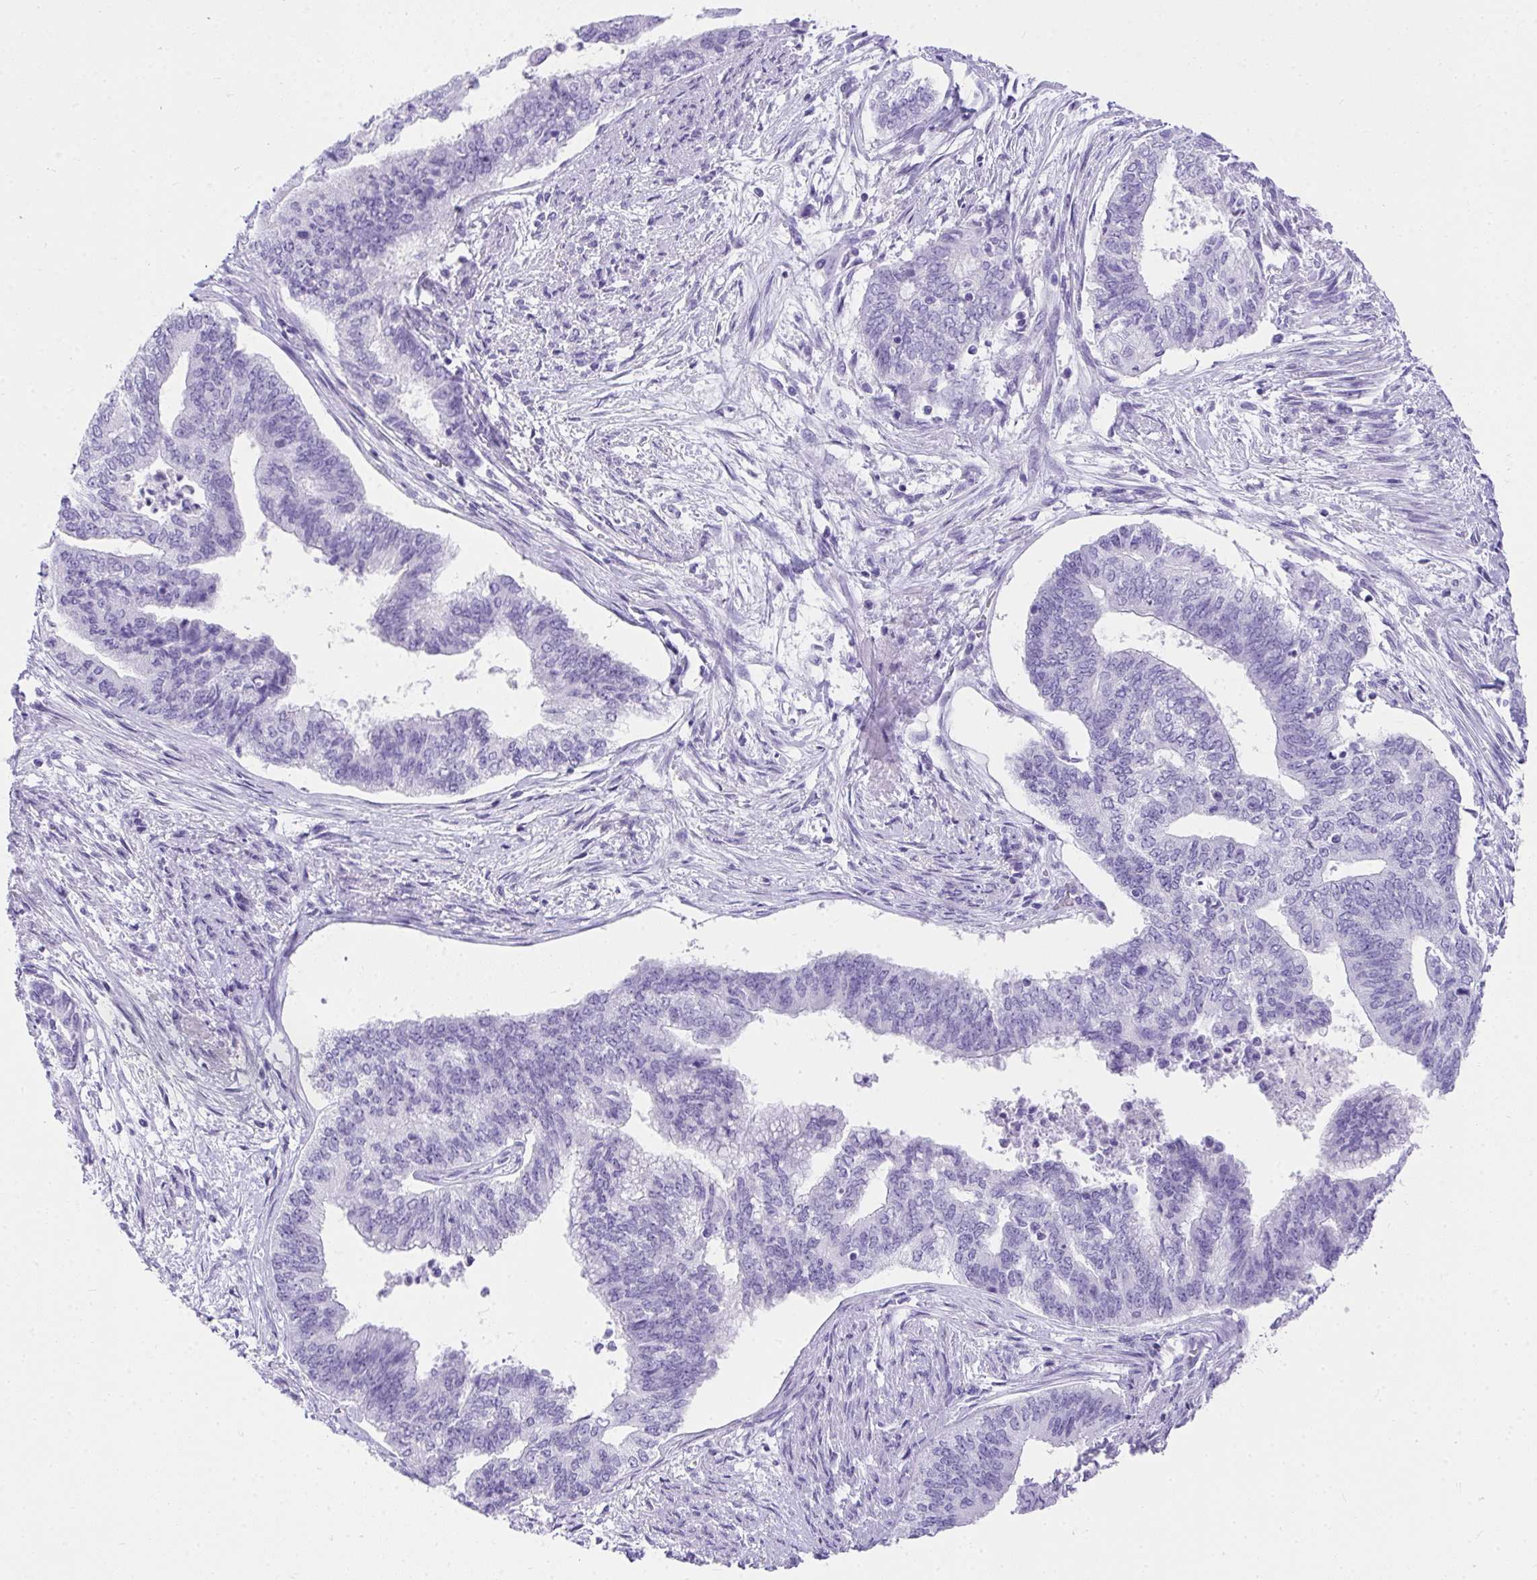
{"staining": {"intensity": "negative", "quantity": "none", "location": "none"}, "tissue": "endometrial cancer", "cell_type": "Tumor cells", "image_type": "cancer", "snomed": [{"axis": "morphology", "description": "Adenocarcinoma, NOS"}, {"axis": "topography", "description": "Endometrium"}], "caption": "High power microscopy micrograph of an immunohistochemistry (IHC) micrograph of endometrial cancer, revealing no significant expression in tumor cells.", "gene": "AVIL", "patient": {"sex": "female", "age": 65}}